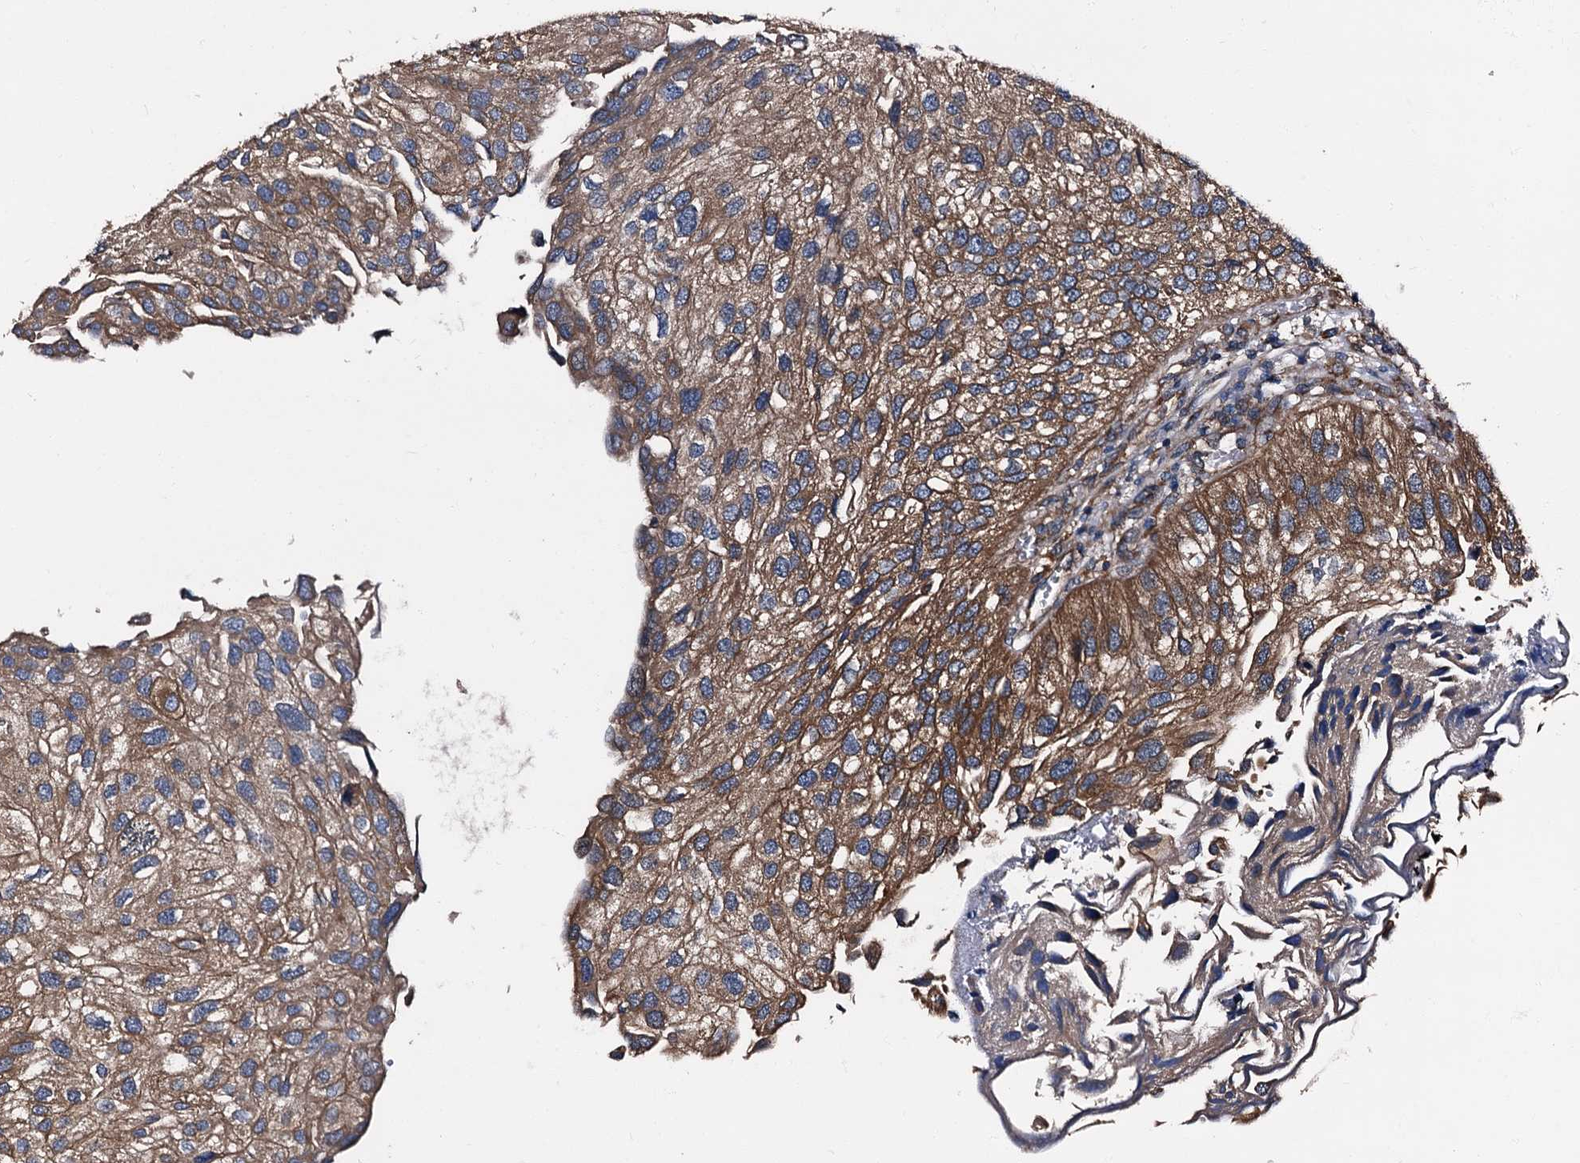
{"staining": {"intensity": "moderate", "quantity": ">75%", "location": "cytoplasmic/membranous"}, "tissue": "urothelial cancer", "cell_type": "Tumor cells", "image_type": "cancer", "snomed": [{"axis": "morphology", "description": "Urothelial carcinoma, Low grade"}, {"axis": "topography", "description": "Urinary bladder"}], "caption": "A medium amount of moderate cytoplasmic/membranous positivity is identified in approximately >75% of tumor cells in urothelial carcinoma (low-grade) tissue.", "gene": "PEX5", "patient": {"sex": "female", "age": 89}}